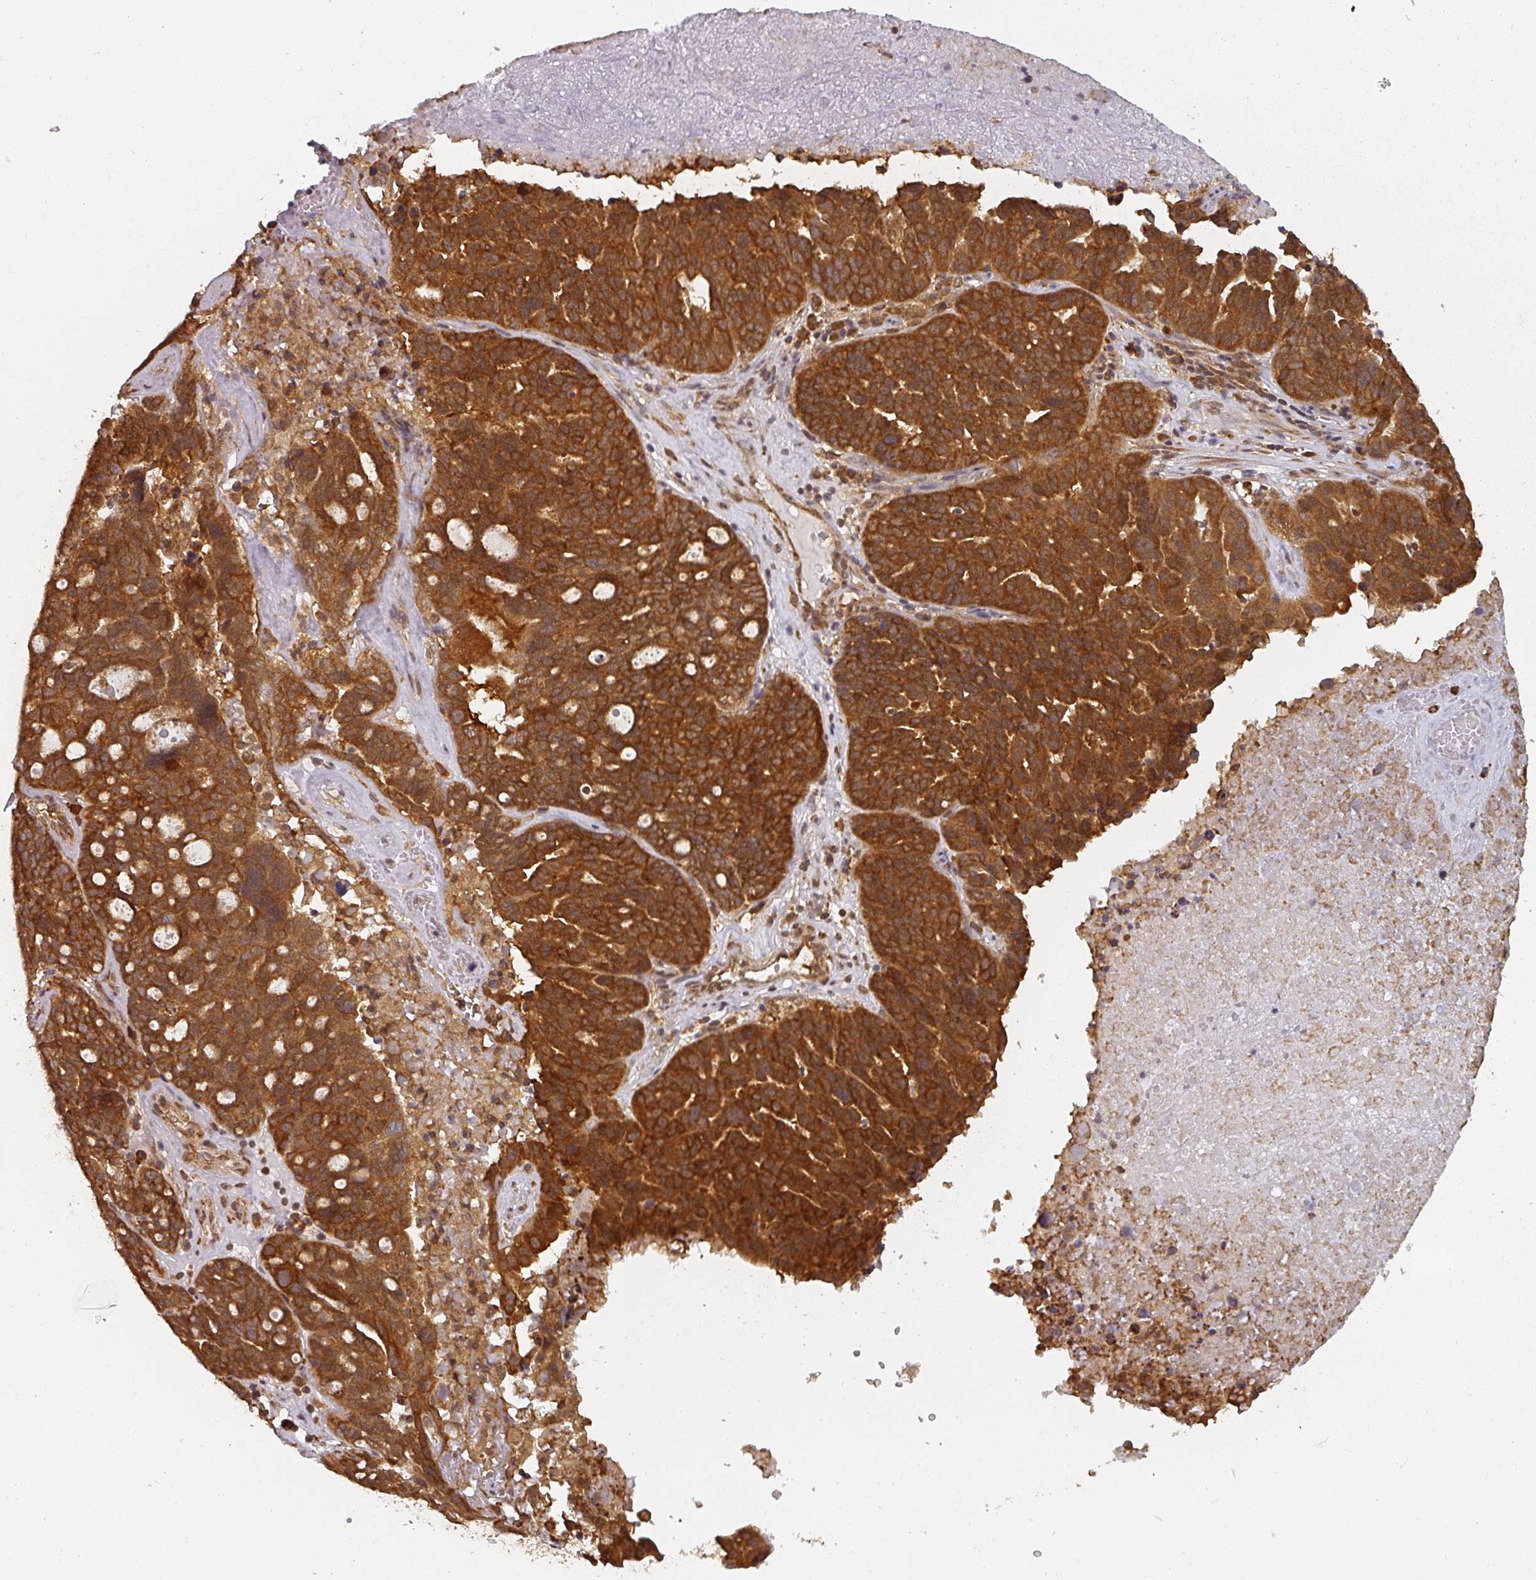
{"staining": {"intensity": "strong", "quantity": ">75%", "location": "cytoplasmic/membranous"}, "tissue": "ovarian cancer", "cell_type": "Tumor cells", "image_type": "cancer", "snomed": [{"axis": "morphology", "description": "Cystadenocarcinoma, serous, NOS"}, {"axis": "topography", "description": "Ovary"}], "caption": "Protein expression analysis of serous cystadenocarcinoma (ovarian) reveals strong cytoplasmic/membranous positivity in about >75% of tumor cells.", "gene": "PPP6R3", "patient": {"sex": "female", "age": 59}}